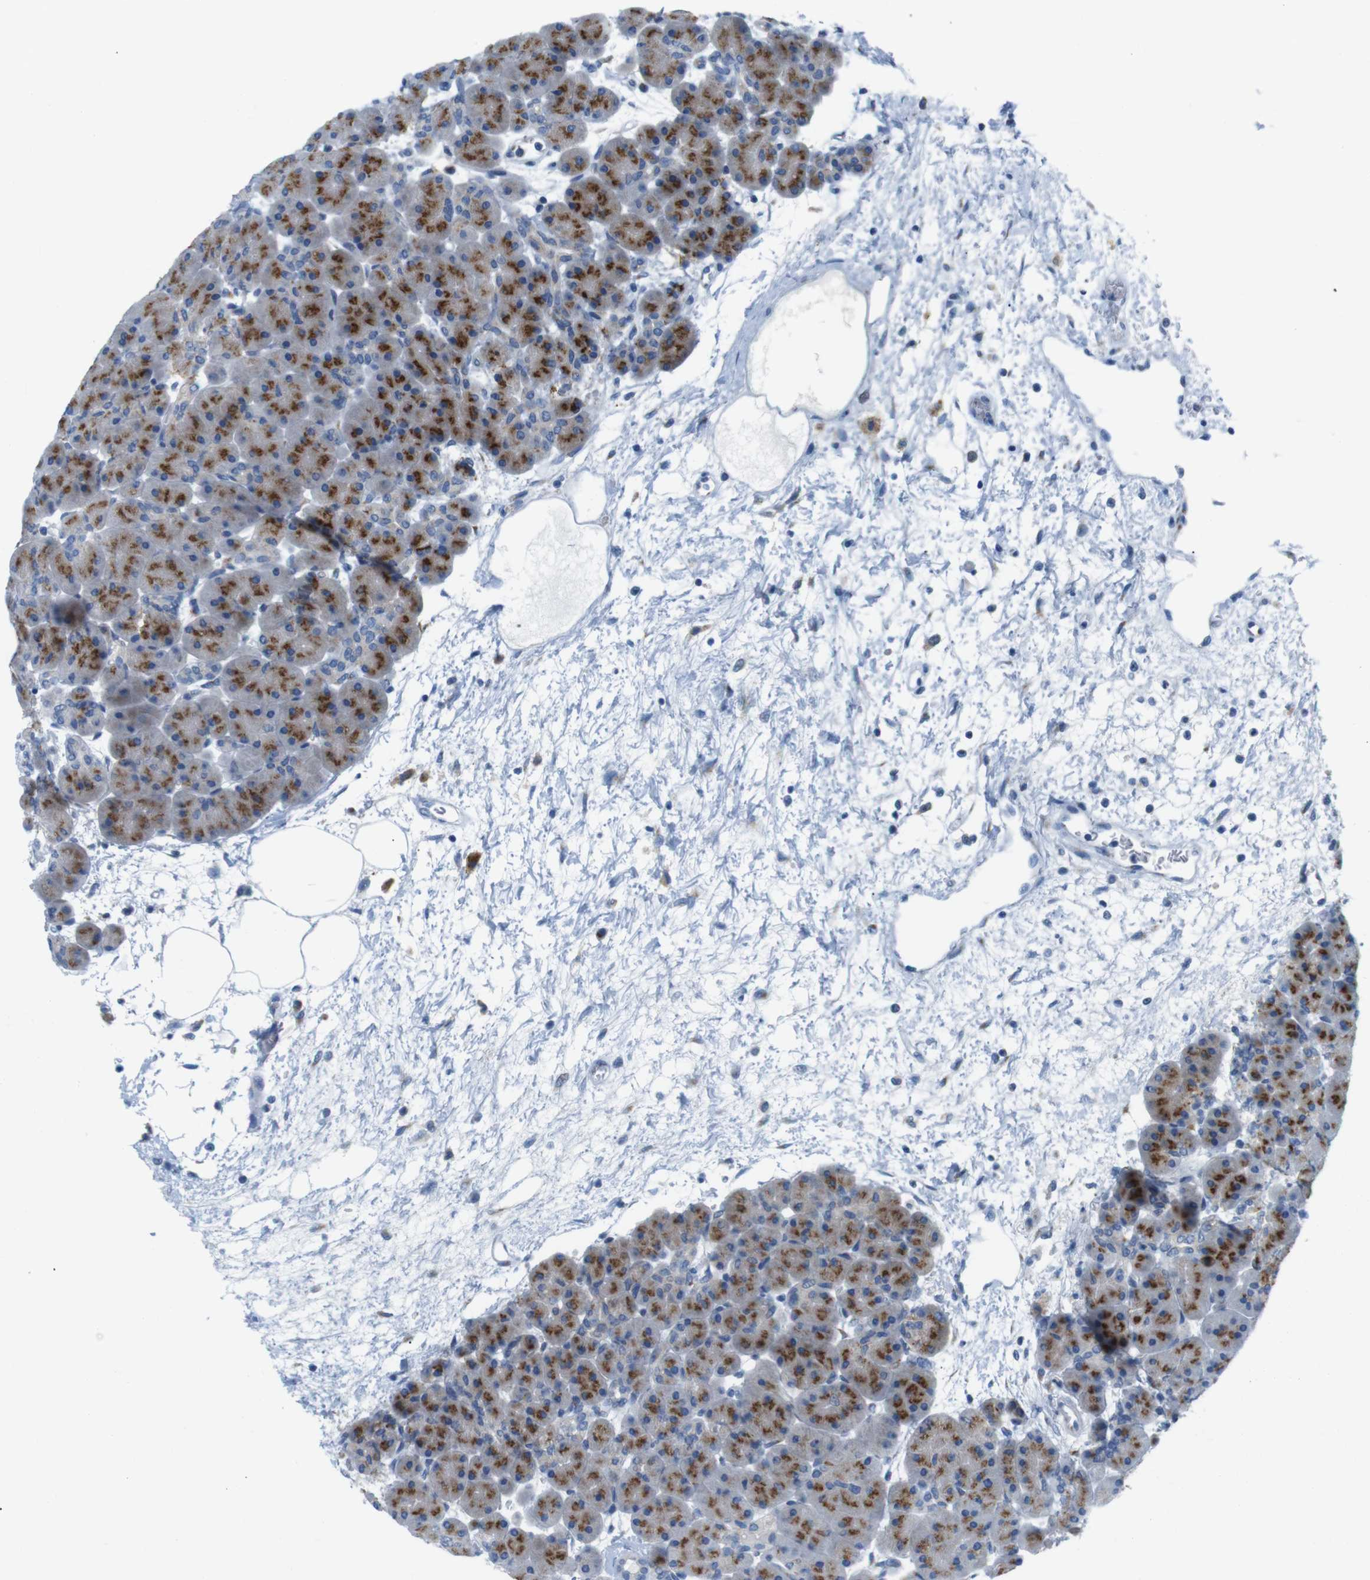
{"staining": {"intensity": "strong", "quantity": ">75%", "location": "cytoplasmic/membranous"}, "tissue": "pancreas", "cell_type": "Exocrine glandular cells", "image_type": "normal", "snomed": [{"axis": "morphology", "description": "Normal tissue, NOS"}, {"axis": "topography", "description": "Pancreas"}], "caption": "An image showing strong cytoplasmic/membranous staining in approximately >75% of exocrine glandular cells in normal pancreas, as visualized by brown immunohistochemical staining.", "gene": "GOLGA2", "patient": {"sex": "male", "age": 66}}